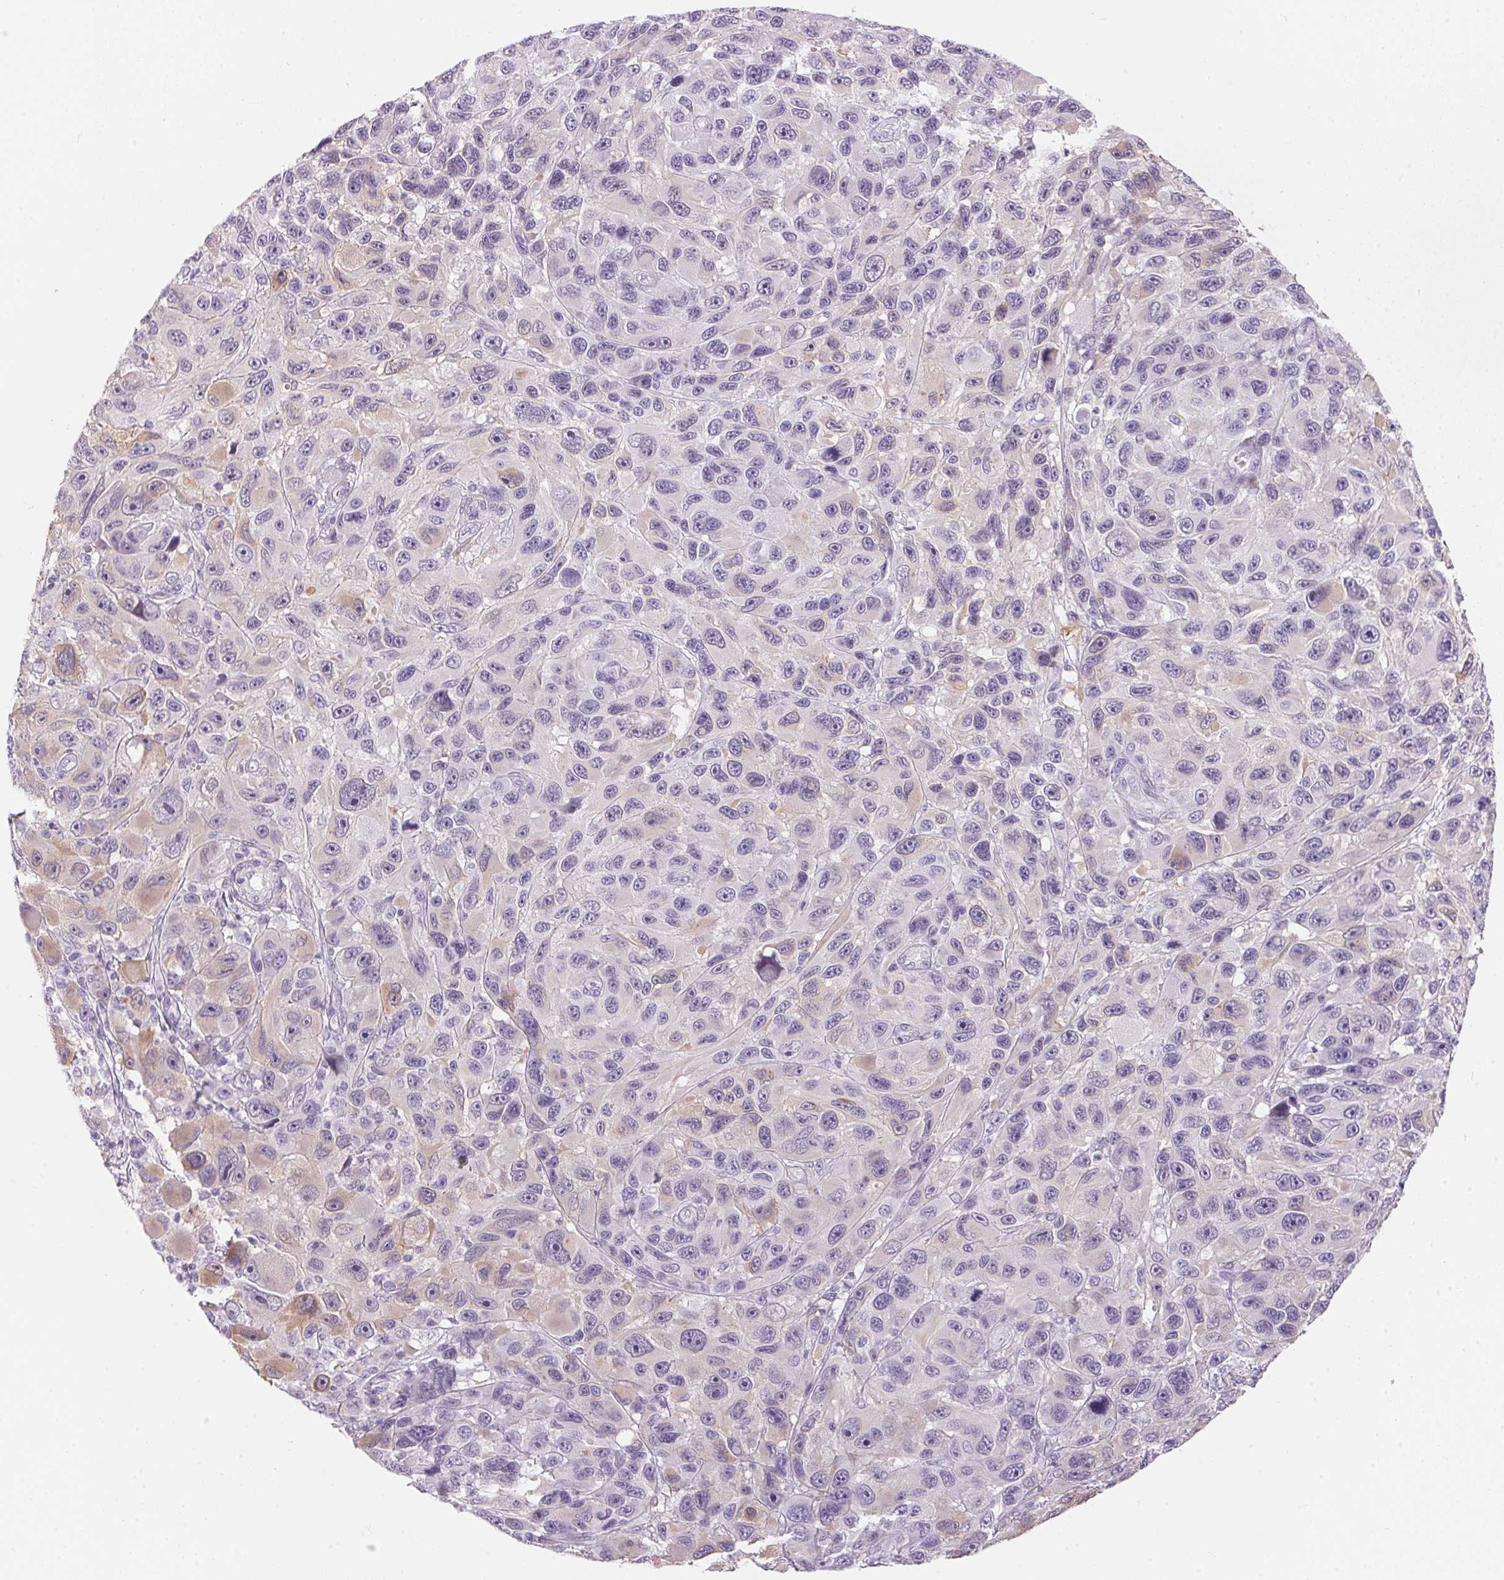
{"staining": {"intensity": "negative", "quantity": "none", "location": "none"}, "tissue": "melanoma", "cell_type": "Tumor cells", "image_type": "cancer", "snomed": [{"axis": "morphology", "description": "Malignant melanoma, NOS"}, {"axis": "topography", "description": "Skin"}], "caption": "Melanoma stained for a protein using immunohistochemistry reveals no staining tumor cells.", "gene": "CADPS", "patient": {"sex": "male", "age": 53}}